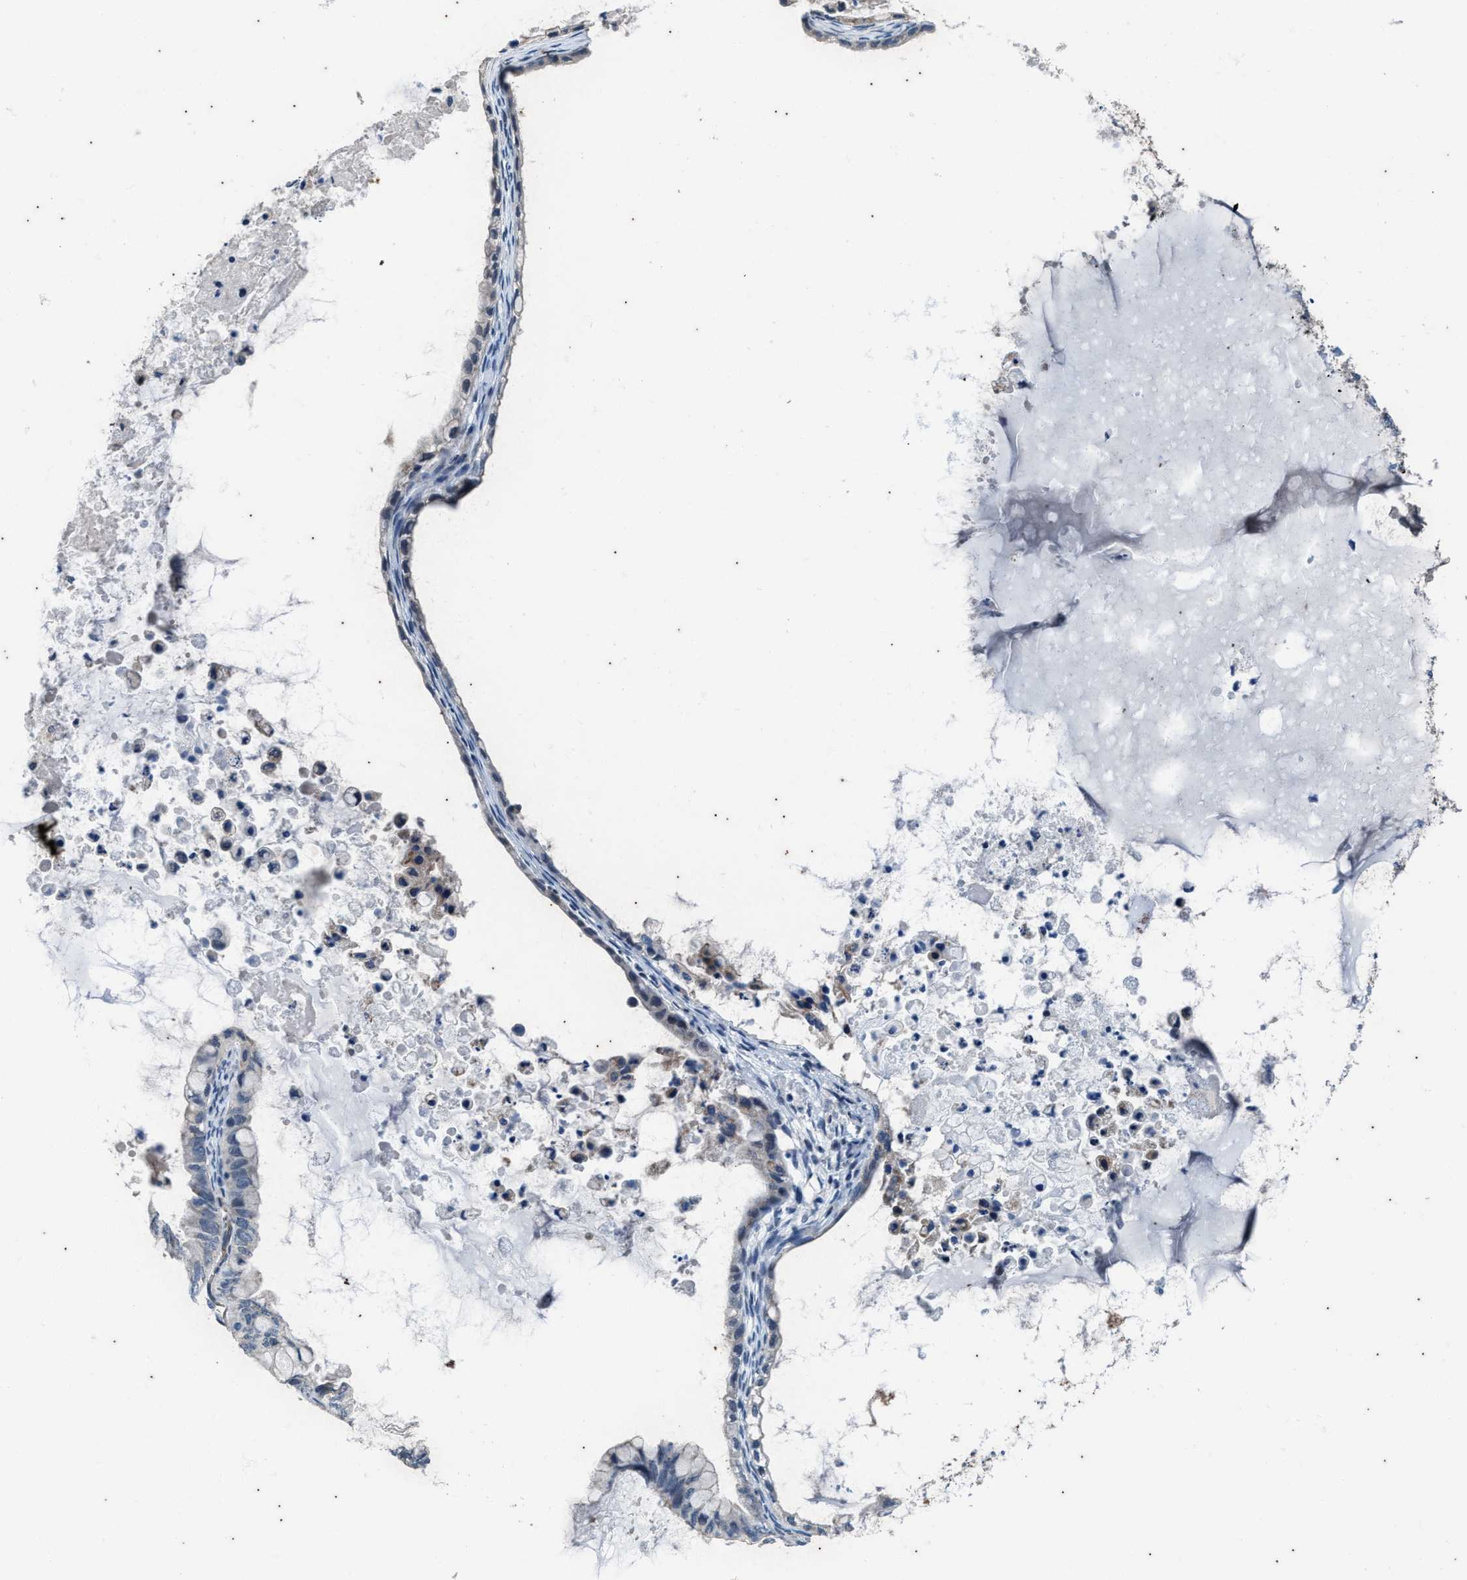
{"staining": {"intensity": "weak", "quantity": "<25%", "location": "cytoplasmic/membranous"}, "tissue": "ovarian cancer", "cell_type": "Tumor cells", "image_type": "cancer", "snomed": [{"axis": "morphology", "description": "Cystadenocarcinoma, mucinous, NOS"}, {"axis": "topography", "description": "Ovary"}], "caption": "The image exhibits no significant positivity in tumor cells of ovarian cancer.", "gene": "KIF24", "patient": {"sex": "female", "age": 80}}